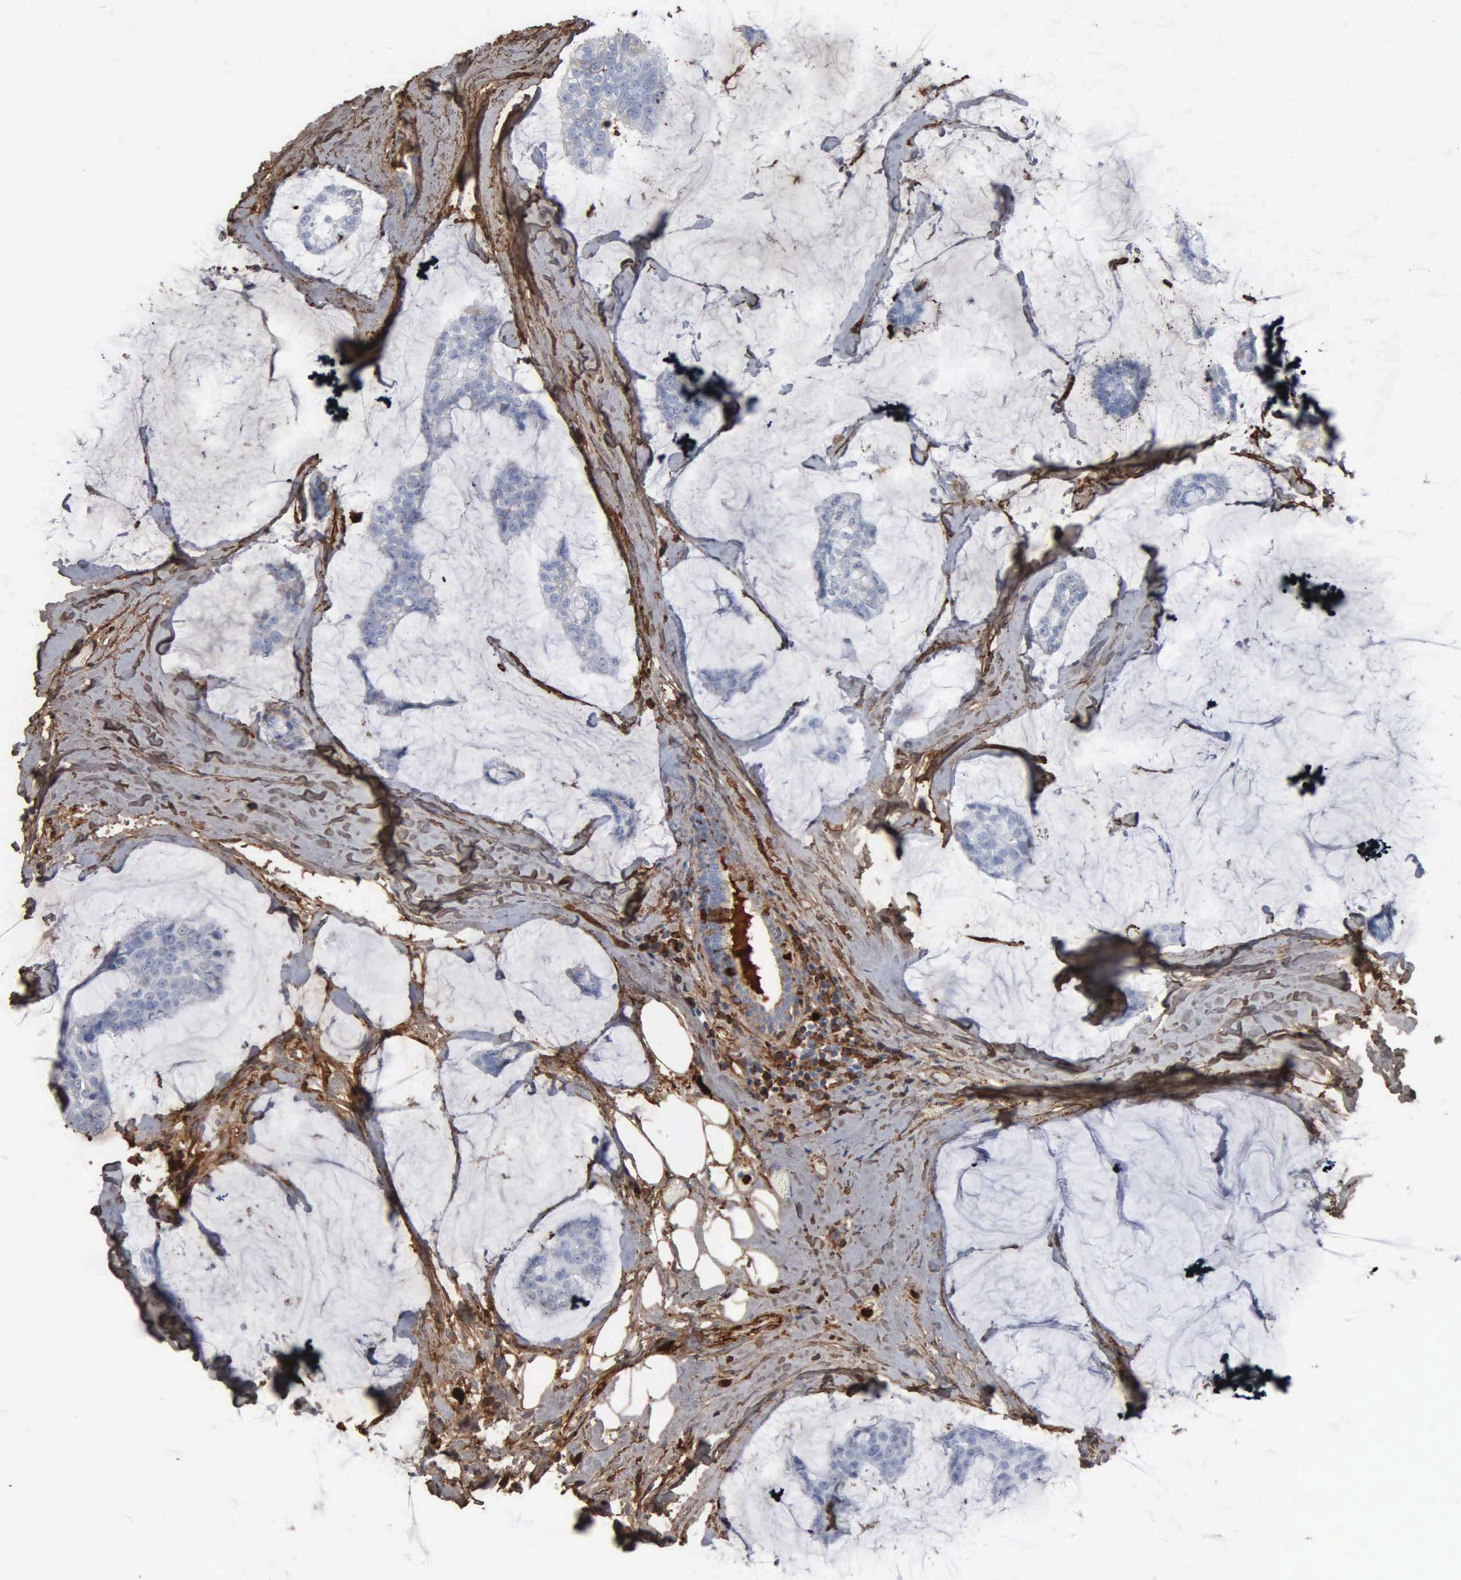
{"staining": {"intensity": "negative", "quantity": "none", "location": "none"}, "tissue": "breast cancer", "cell_type": "Tumor cells", "image_type": "cancer", "snomed": [{"axis": "morphology", "description": "Duct carcinoma"}, {"axis": "topography", "description": "Breast"}], "caption": "The image shows no significant positivity in tumor cells of breast infiltrating ductal carcinoma. (Brightfield microscopy of DAB (3,3'-diaminobenzidine) immunohistochemistry (IHC) at high magnification).", "gene": "FN1", "patient": {"sex": "female", "age": 93}}